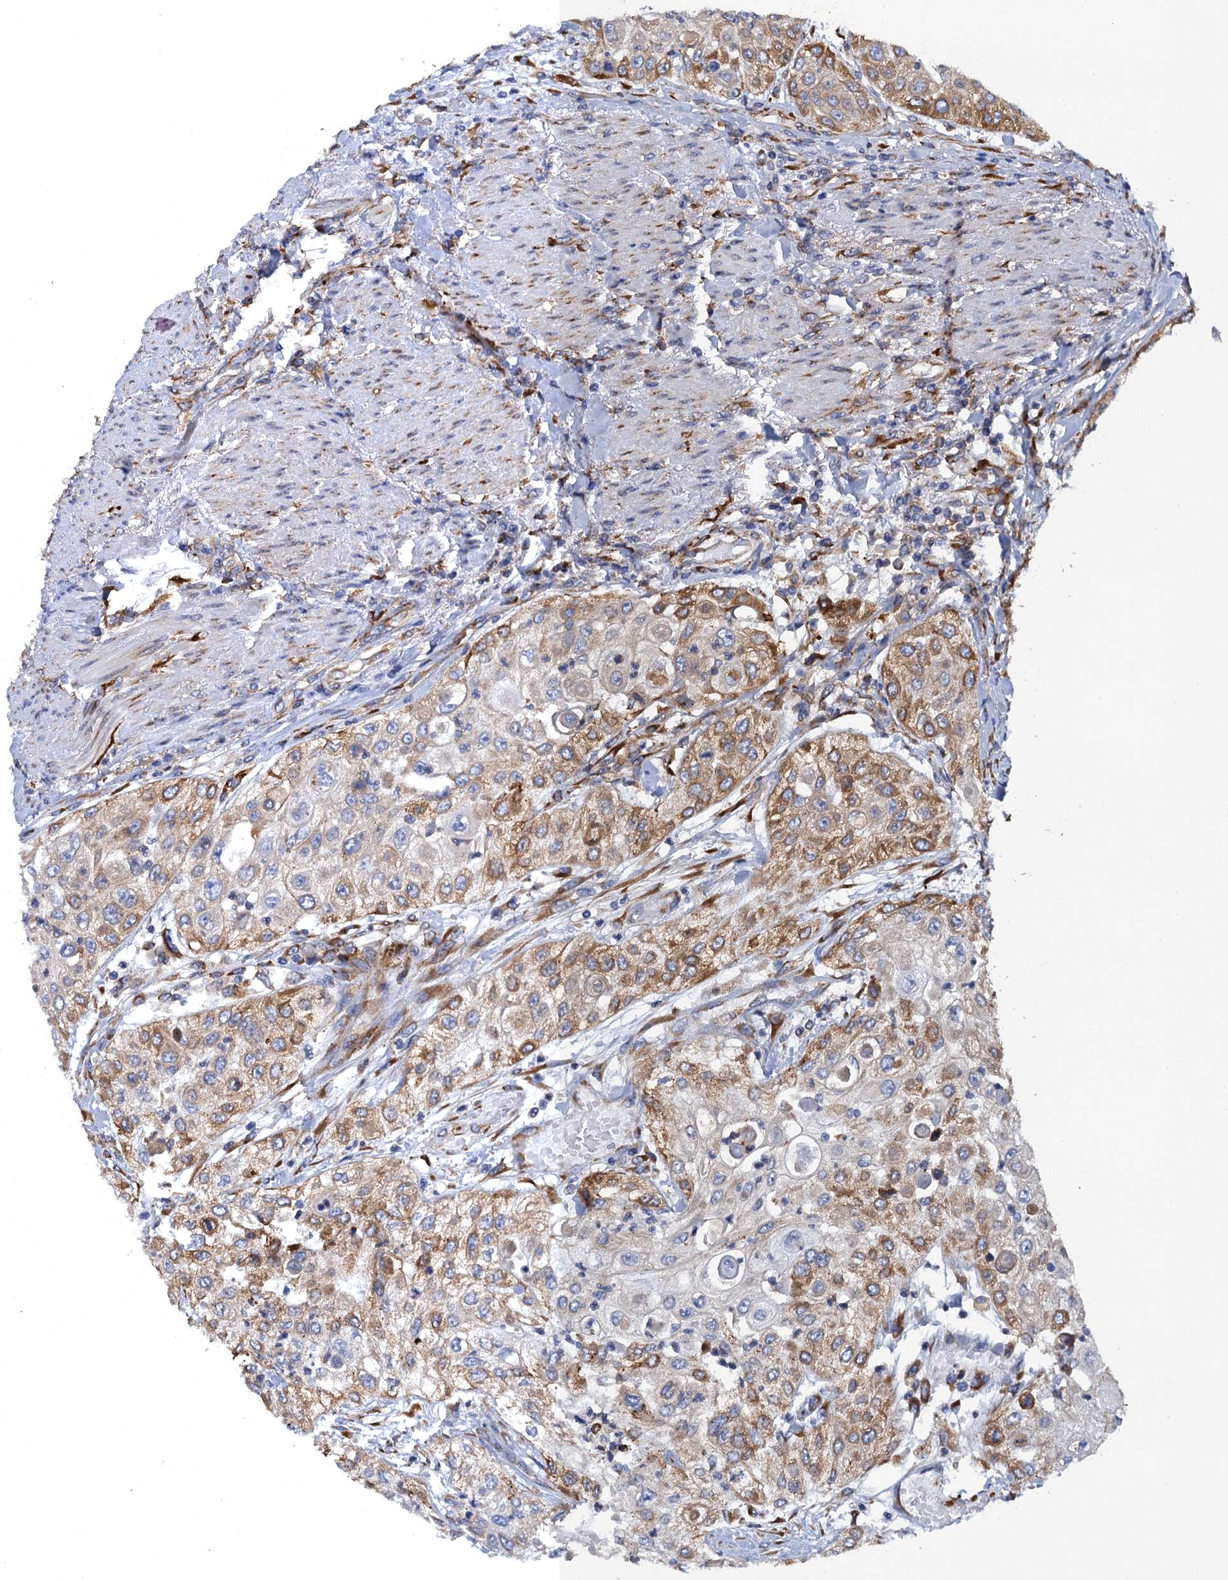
{"staining": {"intensity": "moderate", "quantity": "25%-75%", "location": "cytoplasmic/membranous"}, "tissue": "urothelial cancer", "cell_type": "Tumor cells", "image_type": "cancer", "snomed": [{"axis": "morphology", "description": "Urothelial carcinoma, High grade"}, {"axis": "topography", "description": "Urinary bladder"}], "caption": "Protein analysis of urothelial cancer tissue exhibits moderate cytoplasmic/membranous staining in about 25%-75% of tumor cells.", "gene": "POGLUT3", "patient": {"sex": "female", "age": 79}}